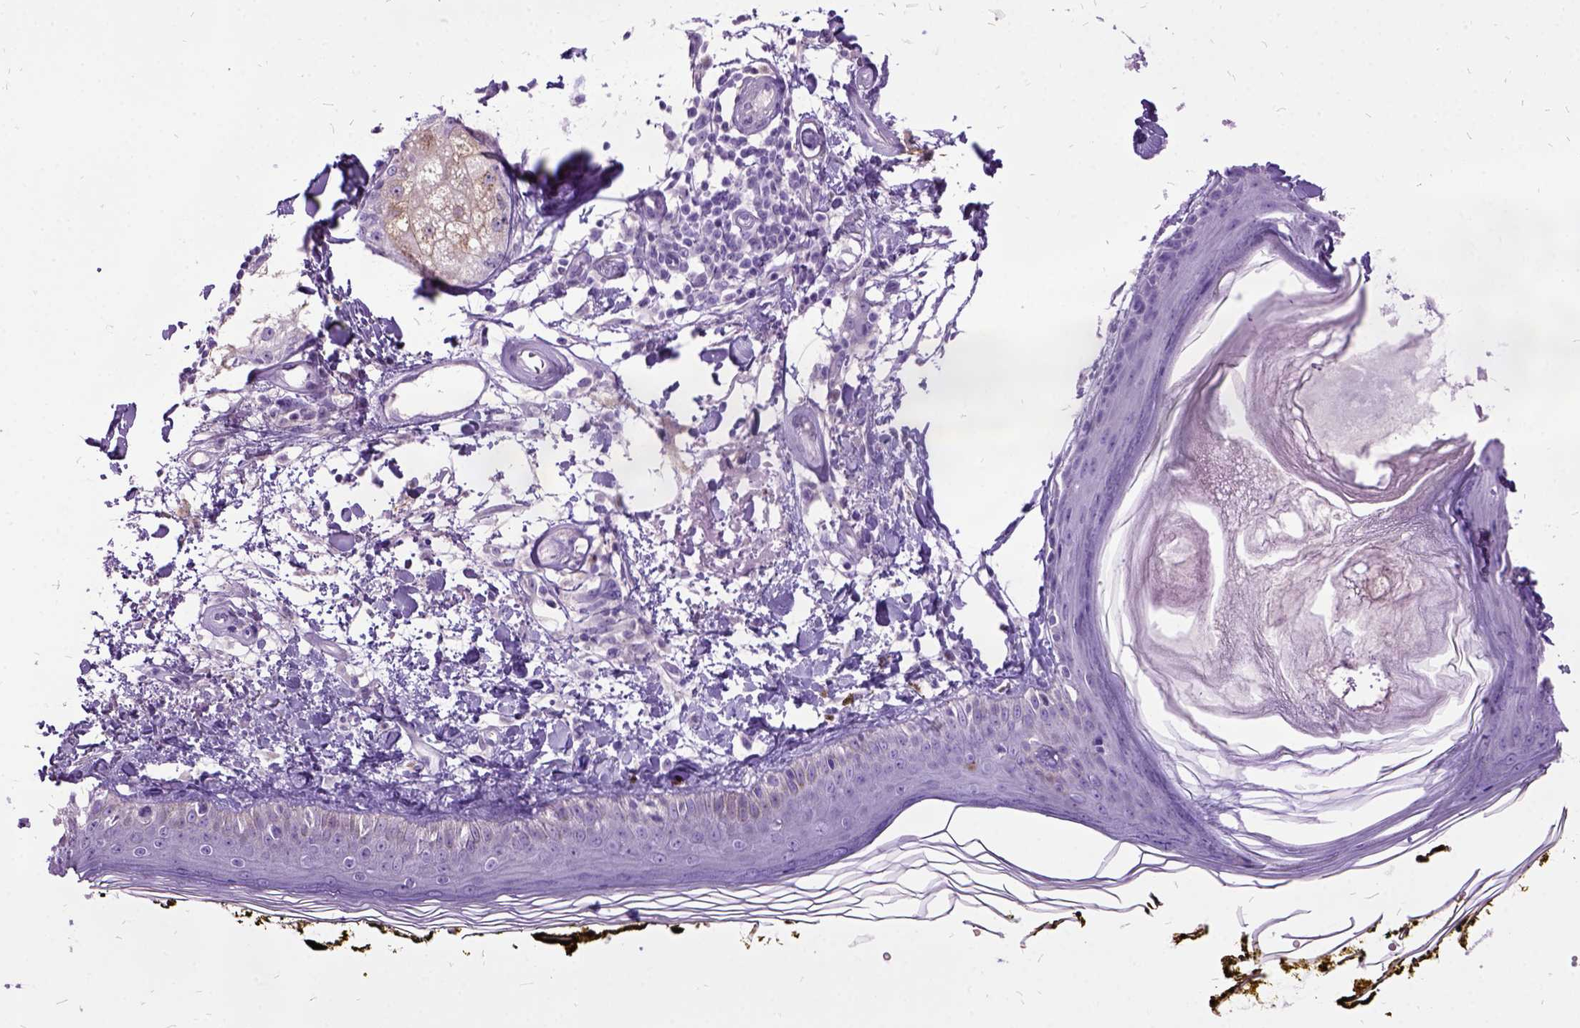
{"staining": {"intensity": "negative", "quantity": "none", "location": "none"}, "tissue": "skin", "cell_type": "Fibroblasts", "image_type": "normal", "snomed": [{"axis": "morphology", "description": "Normal tissue, NOS"}, {"axis": "topography", "description": "Skin"}], "caption": "Skin was stained to show a protein in brown. There is no significant positivity in fibroblasts. (Immunohistochemistry (ihc), brightfield microscopy, high magnification).", "gene": "MME", "patient": {"sex": "male", "age": 76}}